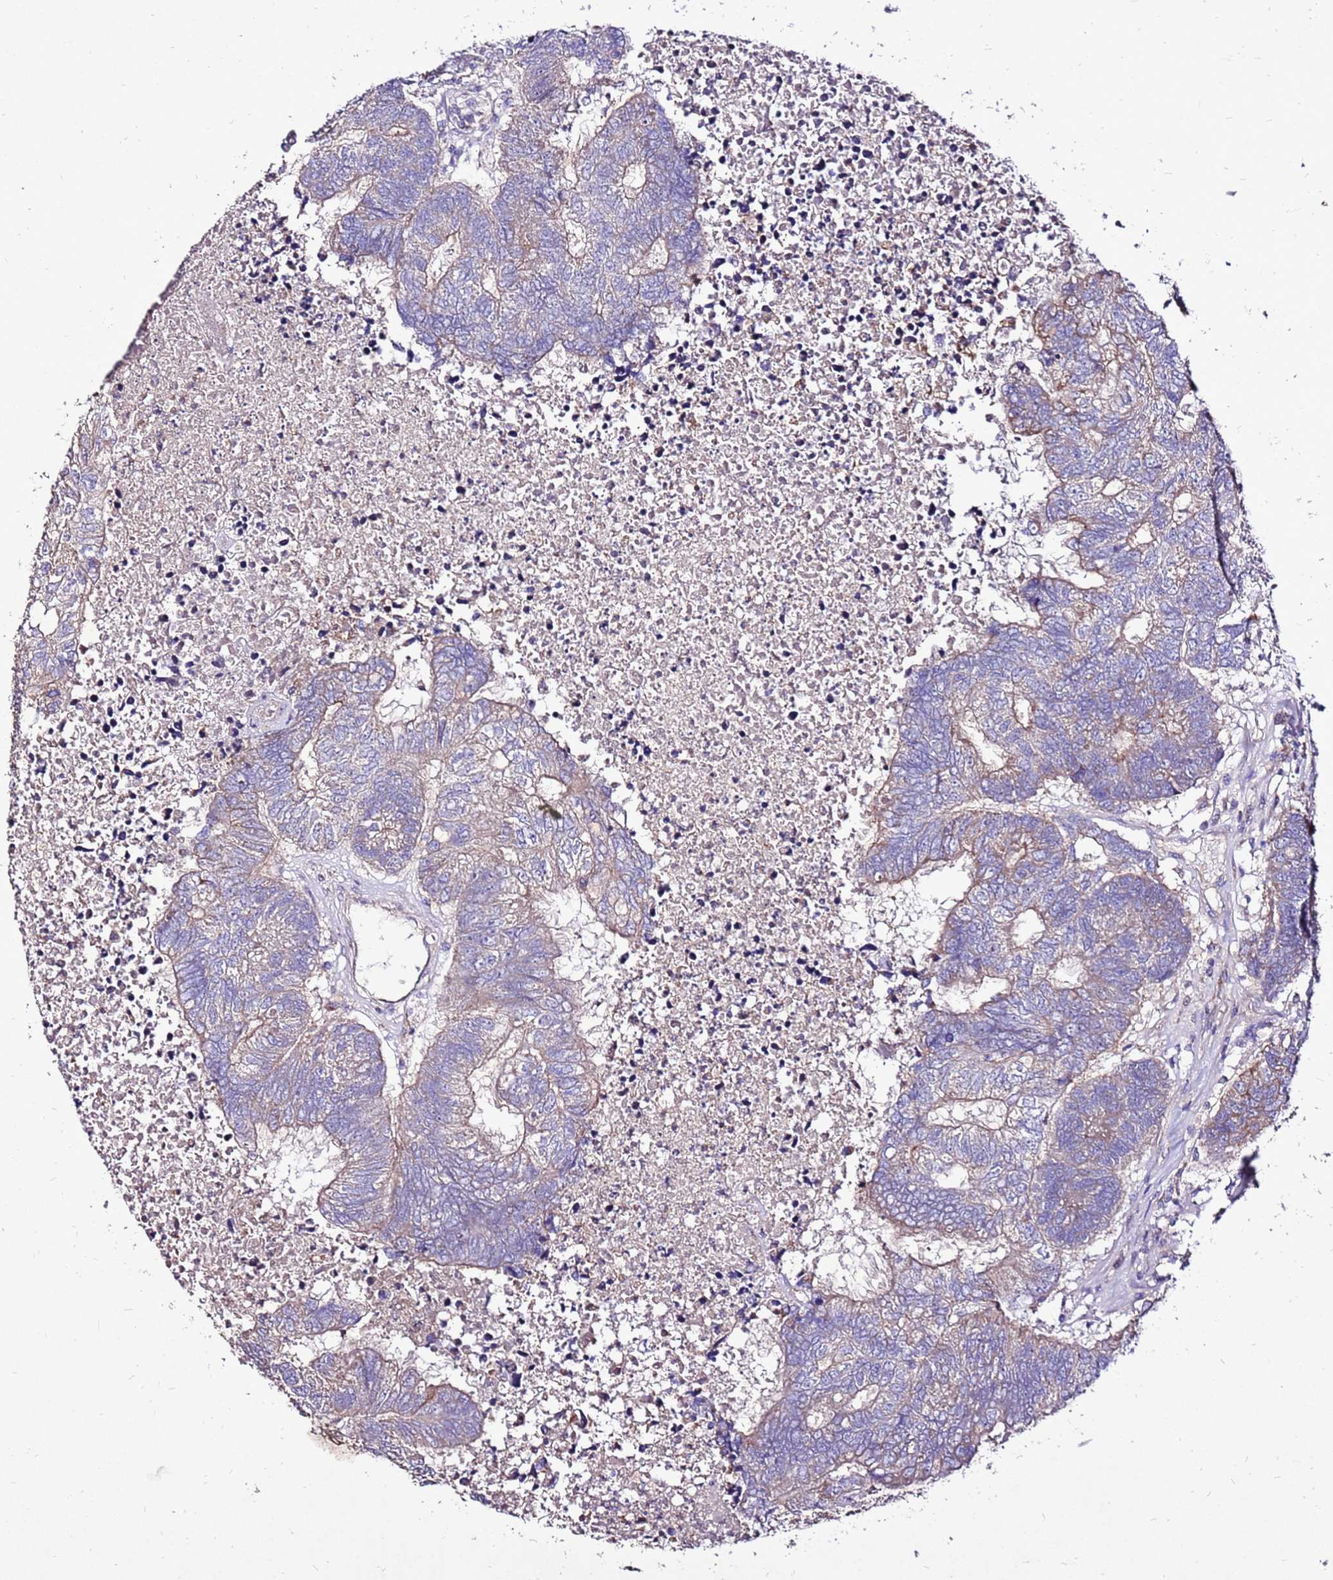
{"staining": {"intensity": "moderate", "quantity": "<25%", "location": "cytoplasmic/membranous"}, "tissue": "colorectal cancer", "cell_type": "Tumor cells", "image_type": "cancer", "snomed": [{"axis": "morphology", "description": "Adenocarcinoma, NOS"}, {"axis": "topography", "description": "Colon"}], "caption": "The photomicrograph exhibits a brown stain indicating the presence of a protein in the cytoplasmic/membranous of tumor cells in colorectal cancer (adenocarcinoma). (DAB (3,3'-diaminobenzidine) IHC, brown staining for protein, blue staining for nuclei).", "gene": "TMEM106C", "patient": {"sex": "female", "age": 48}}